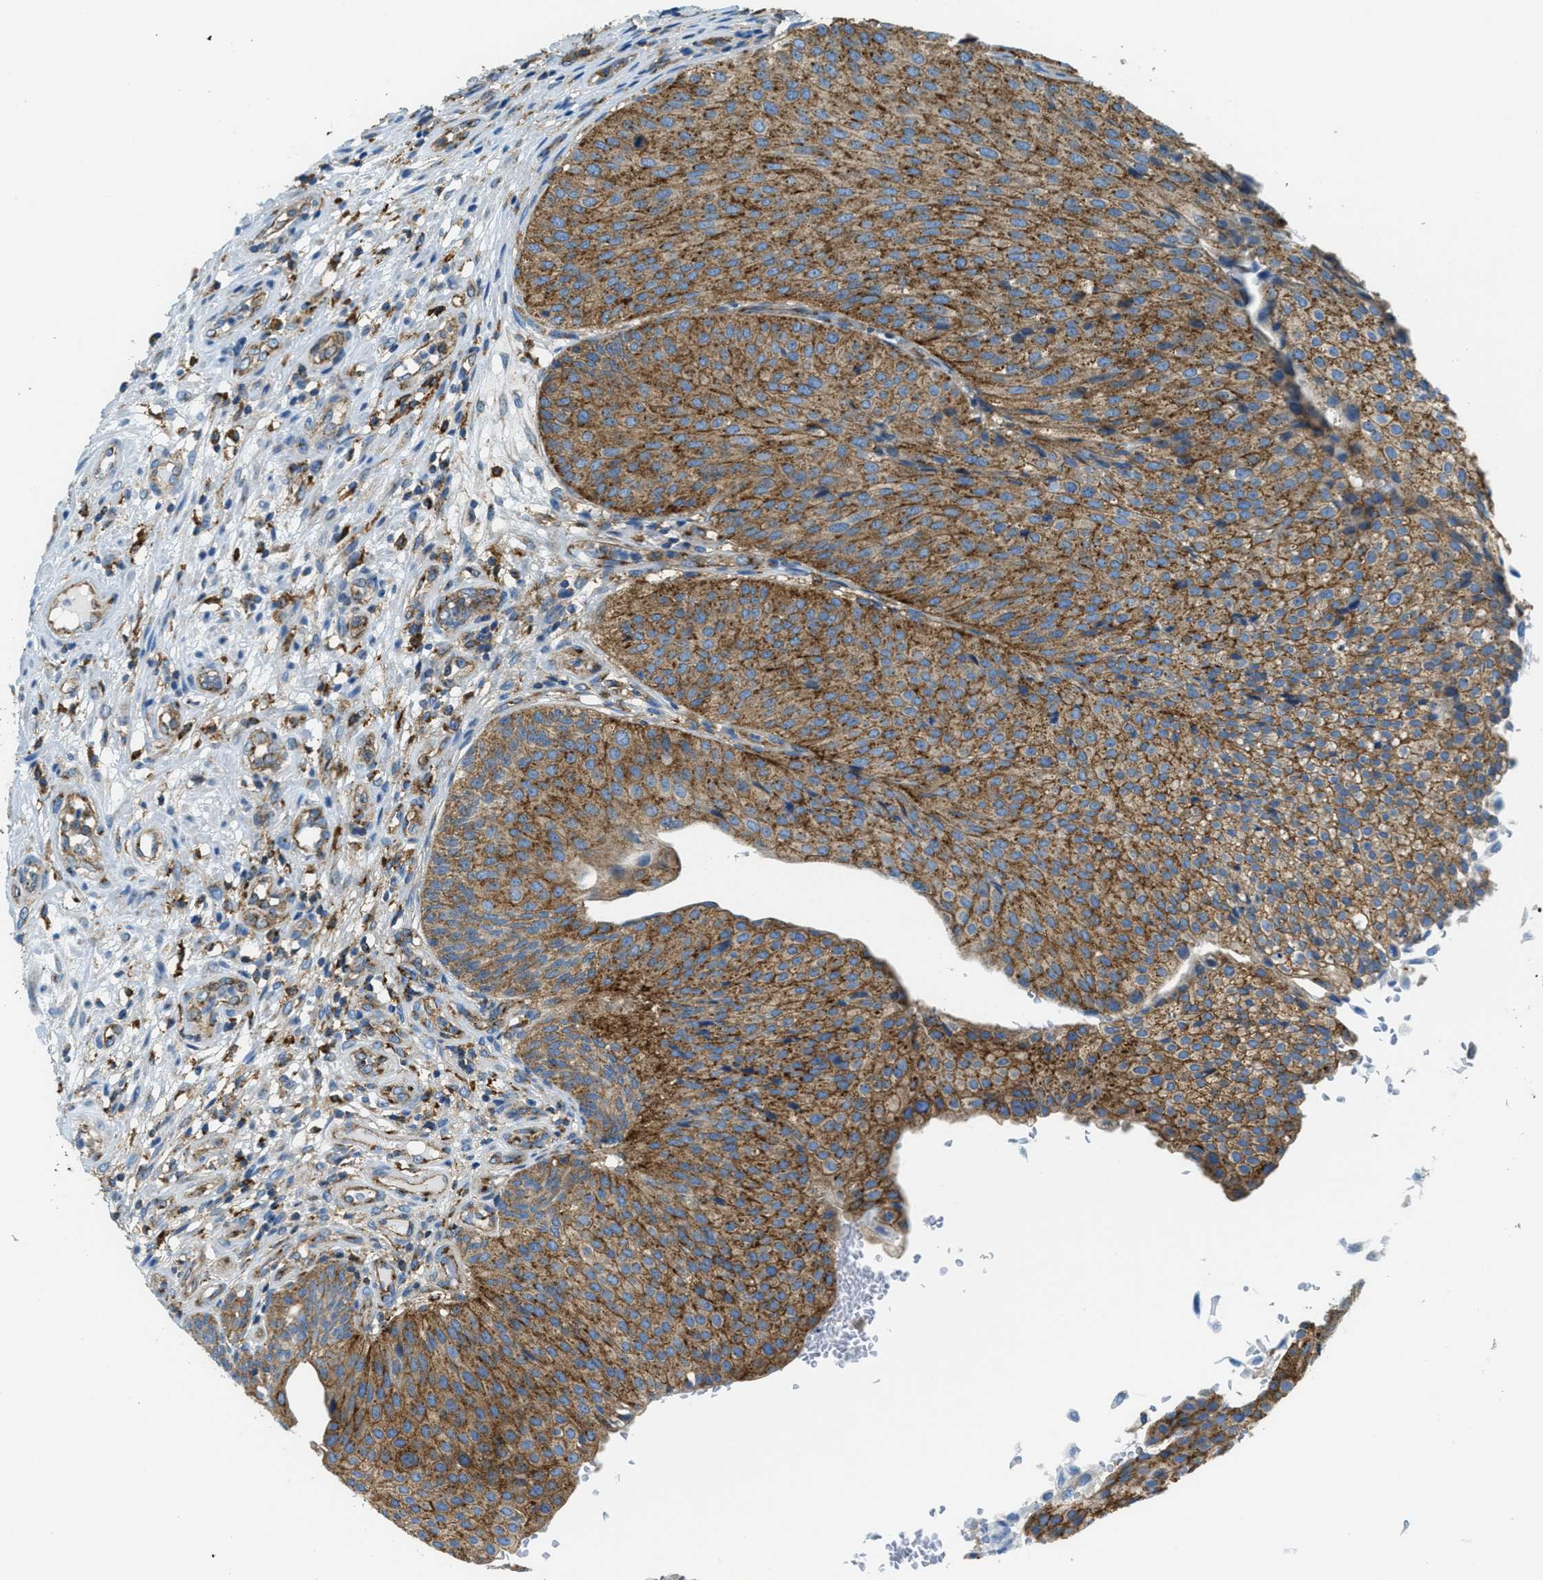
{"staining": {"intensity": "moderate", "quantity": "25%-75%", "location": "cytoplasmic/membranous"}, "tissue": "urothelial cancer", "cell_type": "Tumor cells", "image_type": "cancer", "snomed": [{"axis": "morphology", "description": "Urothelial carcinoma, Low grade"}, {"axis": "topography", "description": "Urinary bladder"}], "caption": "This micrograph exhibits IHC staining of human urothelial cancer, with medium moderate cytoplasmic/membranous positivity in about 25%-75% of tumor cells.", "gene": "AP2B1", "patient": {"sex": "male", "age": 67}}